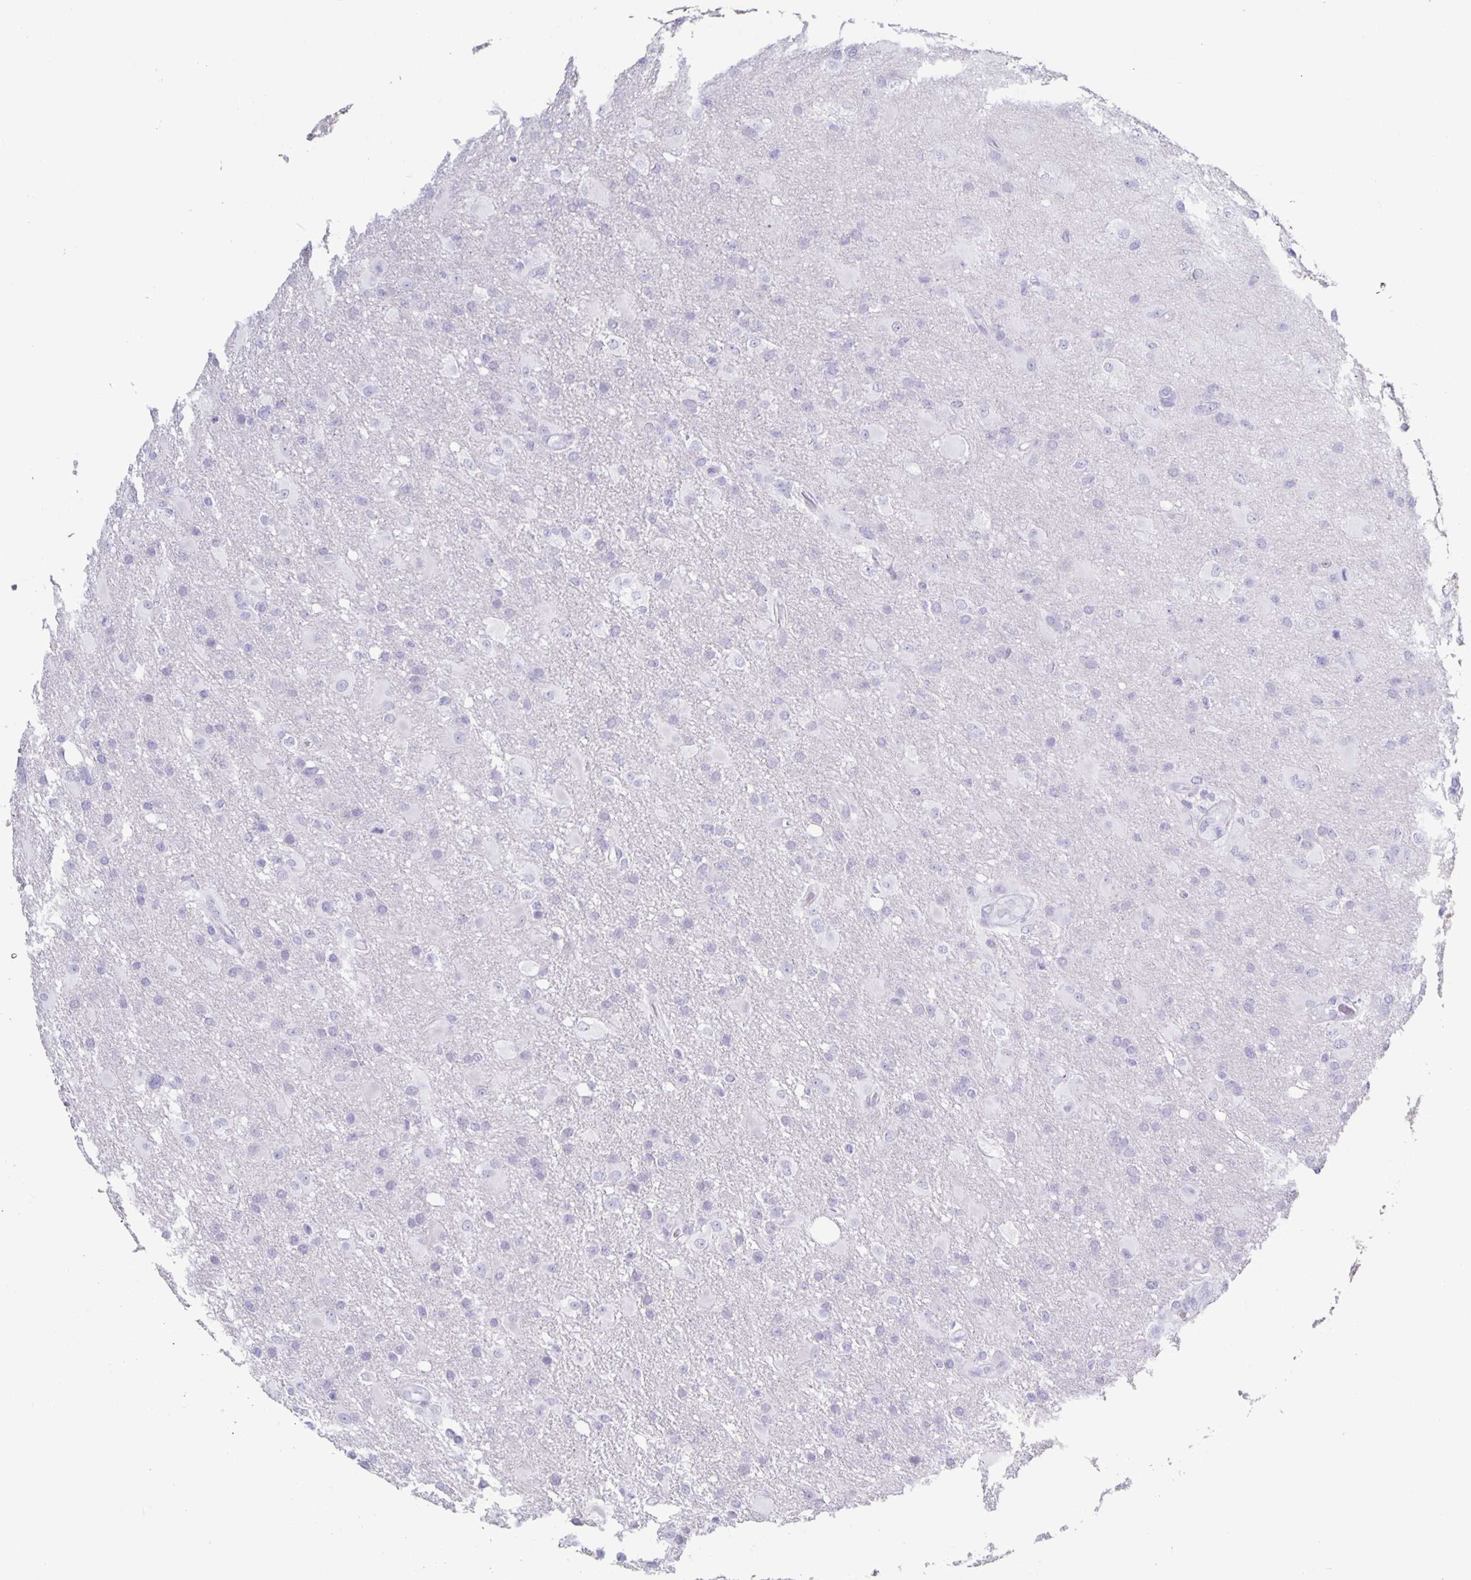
{"staining": {"intensity": "negative", "quantity": "none", "location": "none"}, "tissue": "glioma", "cell_type": "Tumor cells", "image_type": "cancer", "snomed": [{"axis": "morphology", "description": "Glioma, malignant, High grade"}, {"axis": "topography", "description": "Brain"}], "caption": "Immunohistochemistry photomicrograph of neoplastic tissue: high-grade glioma (malignant) stained with DAB (3,3'-diaminobenzidine) exhibits no significant protein positivity in tumor cells. Brightfield microscopy of immunohistochemistry stained with DAB (brown) and hematoxylin (blue), captured at high magnification.", "gene": "CT45A5", "patient": {"sex": "male", "age": 53}}